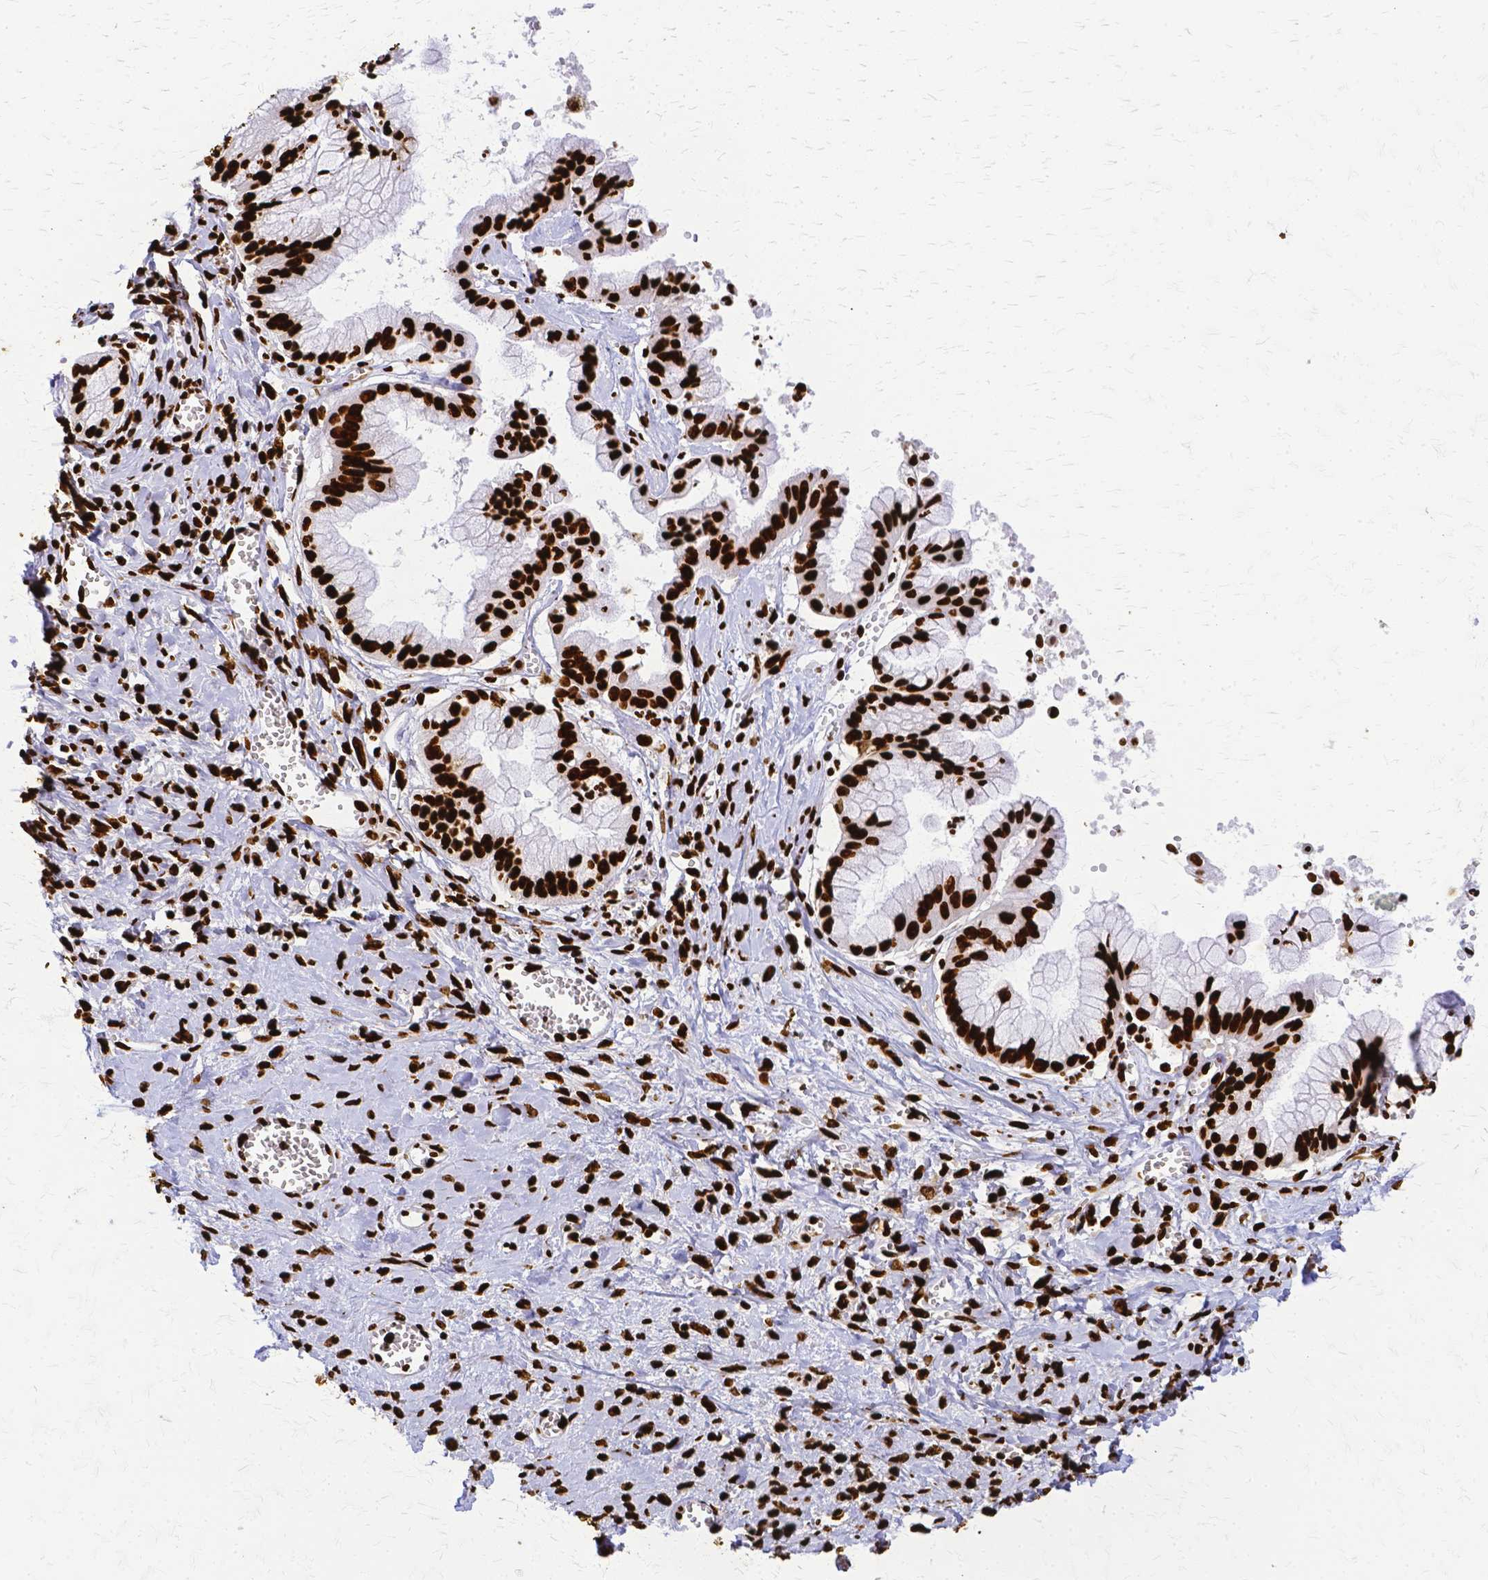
{"staining": {"intensity": "strong", "quantity": ">75%", "location": "nuclear"}, "tissue": "ovarian cancer", "cell_type": "Tumor cells", "image_type": "cancer", "snomed": [{"axis": "morphology", "description": "Cystadenocarcinoma, mucinous, NOS"}, {"axis": "topography", "description": "Ovary"}], "caption": "IHC photomicrograph of neoplastic tissue: human ovarian cancer (mucinous cystadenocarcinoma) stained using immunohistochemistry demonstrates high levels of strong protein expression localized specifically in the nuclear of tumor cells, appearing as a nuclear brown color.", "gene": "SFPQ", "patient": {"sex": "female", "age": 70}}